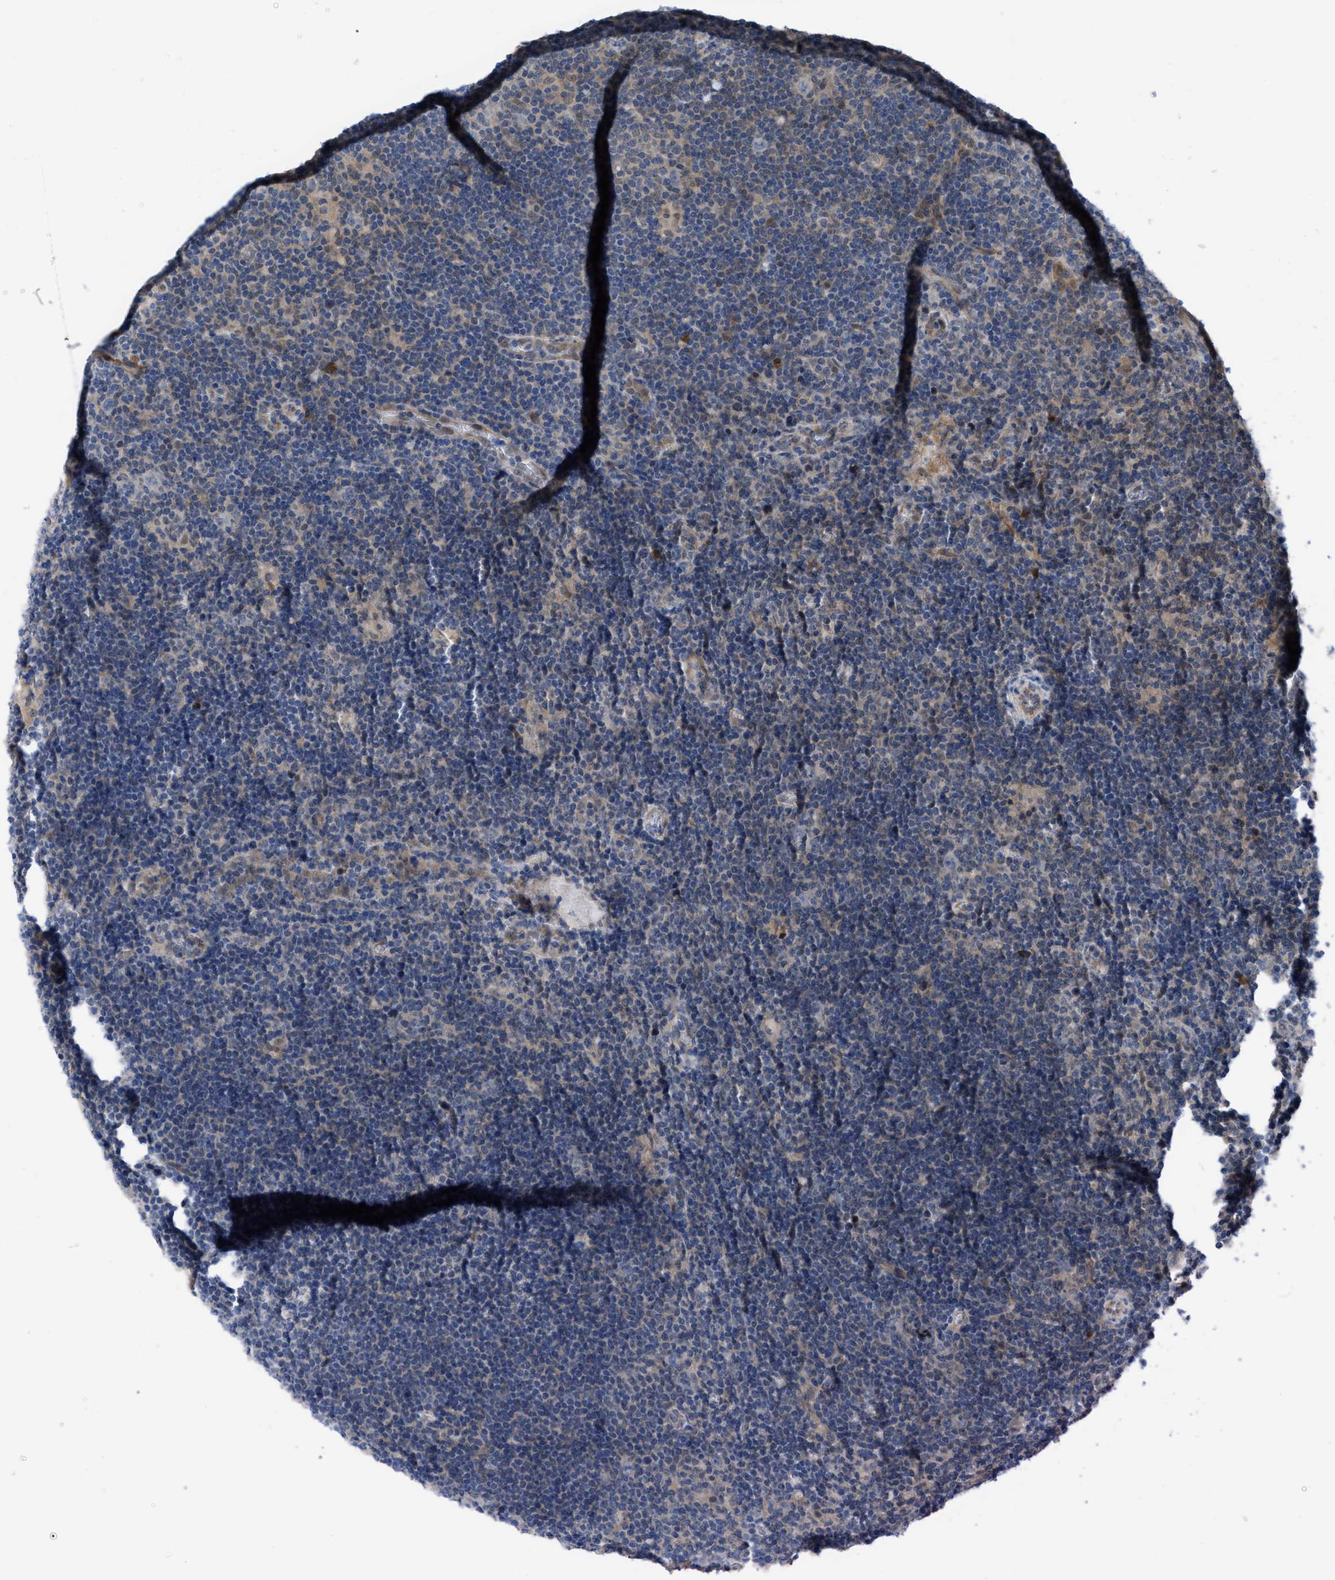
{"staining": {"intensity": "negative", "quantity": "none", "location": "none"}, "tissue": "lymphoma", "cell_type": "Tumor cells", "image_type": "cancer", "snomed": [{"axis": "morphology", "description": "Hodgkin's disease, NOS"}, {"axis": "topography", "description": "Lymph node"}], "caption": "Tumor cells show no significant expression in lymphoma. (Brightfield microscopy of DAB (3,3'-diaminobenzidine) immunohistochemistry (IHC) at high magnification).", "gene": "IL17RE", "patient": {"sex": "female", "age": 57}}